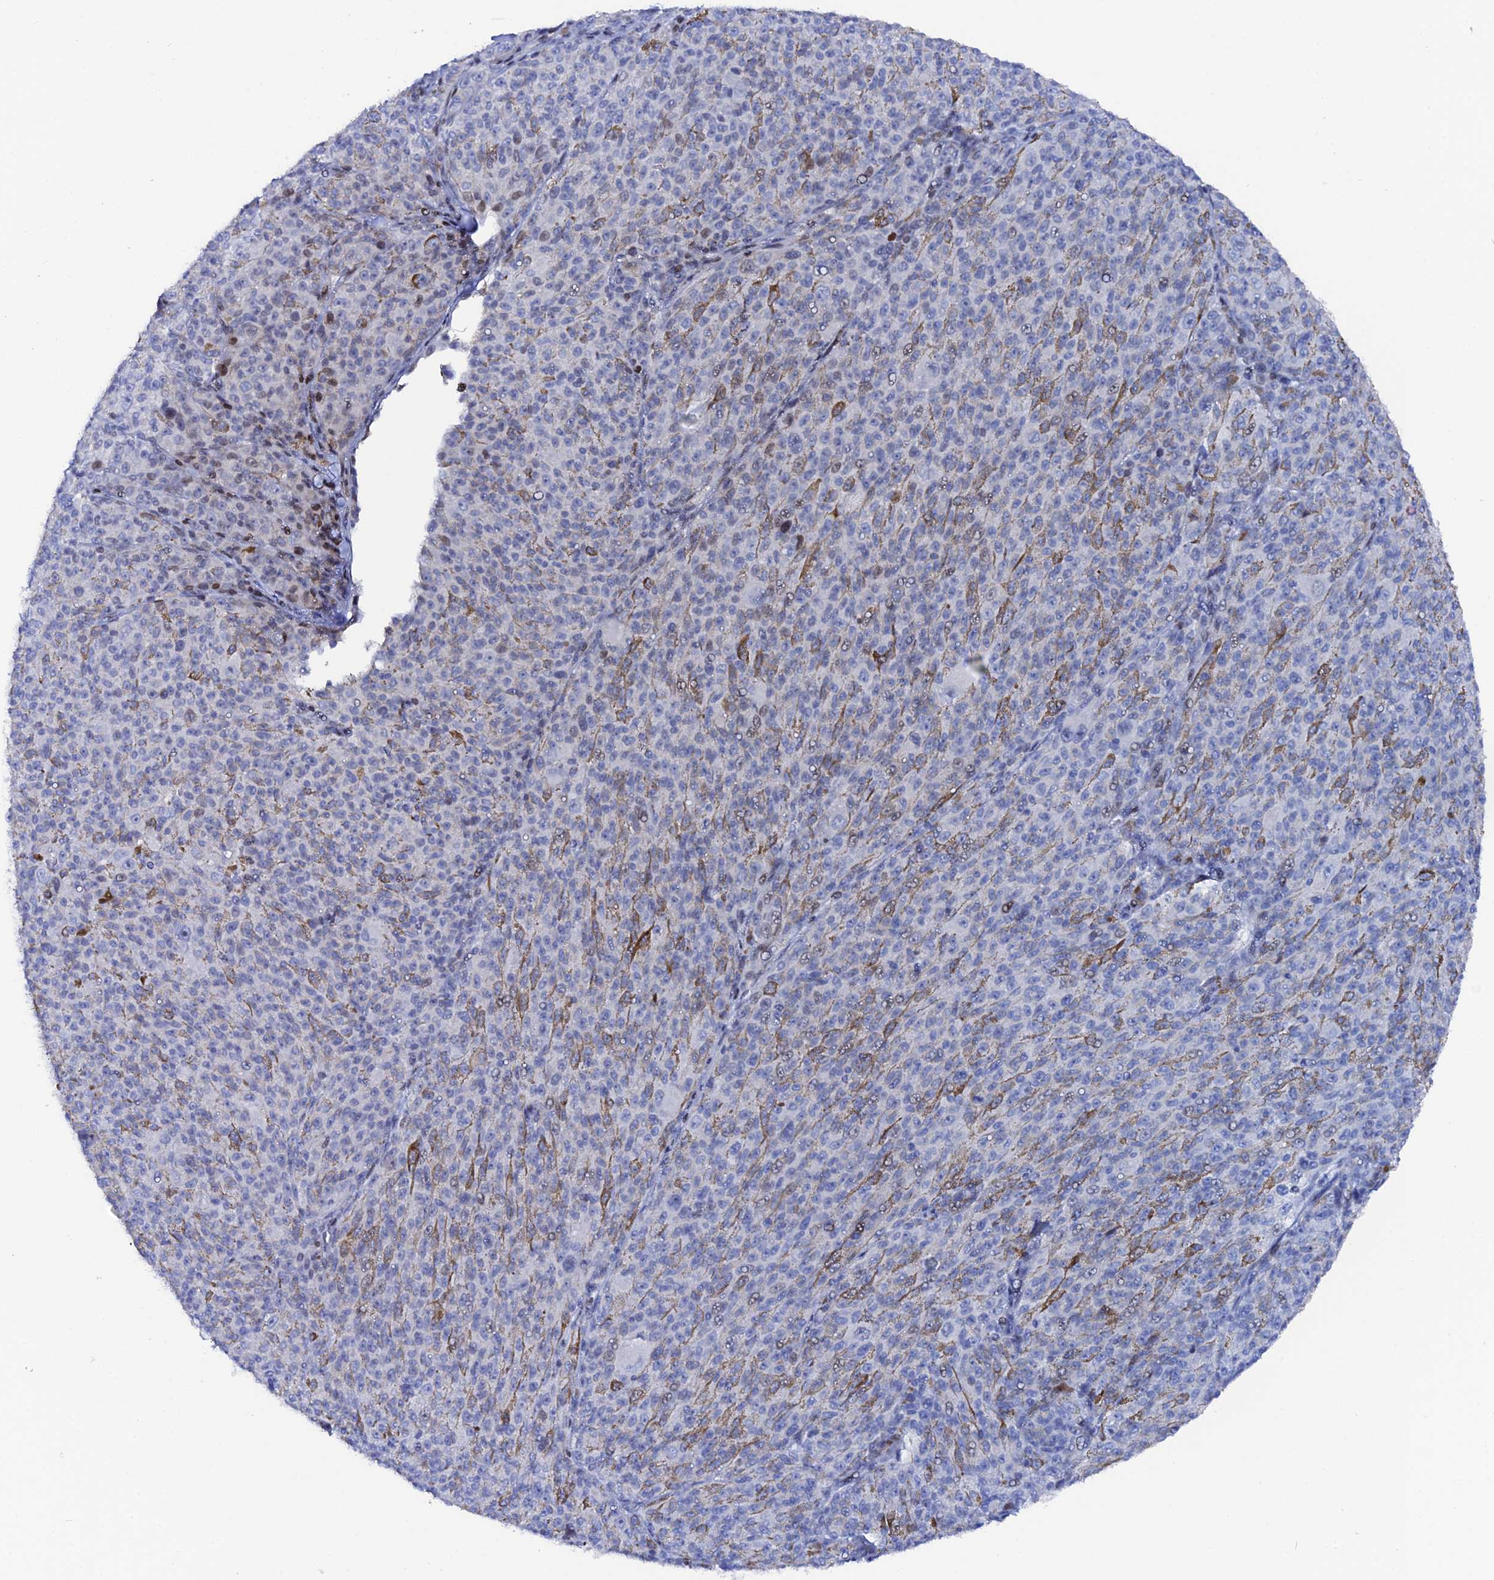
{"staining": {"intensity": "negative", "quantity": "none", "location": "none"}, "tissue": "melanoma", "cell_type": "Tumor cells", "image_type": "cancer", "snomed": [{"axis": "morphology", "description": "Malignant melanoma, NOS"}, {"axis": "topography", "description": "Skin"}], "caption": "Malignant melanoma stained for a protein using immunohistochemistry (IHC) shows no staining tumor cells.", "gene": "MYNN", "patient": {"sex": "female", "age": 52}}